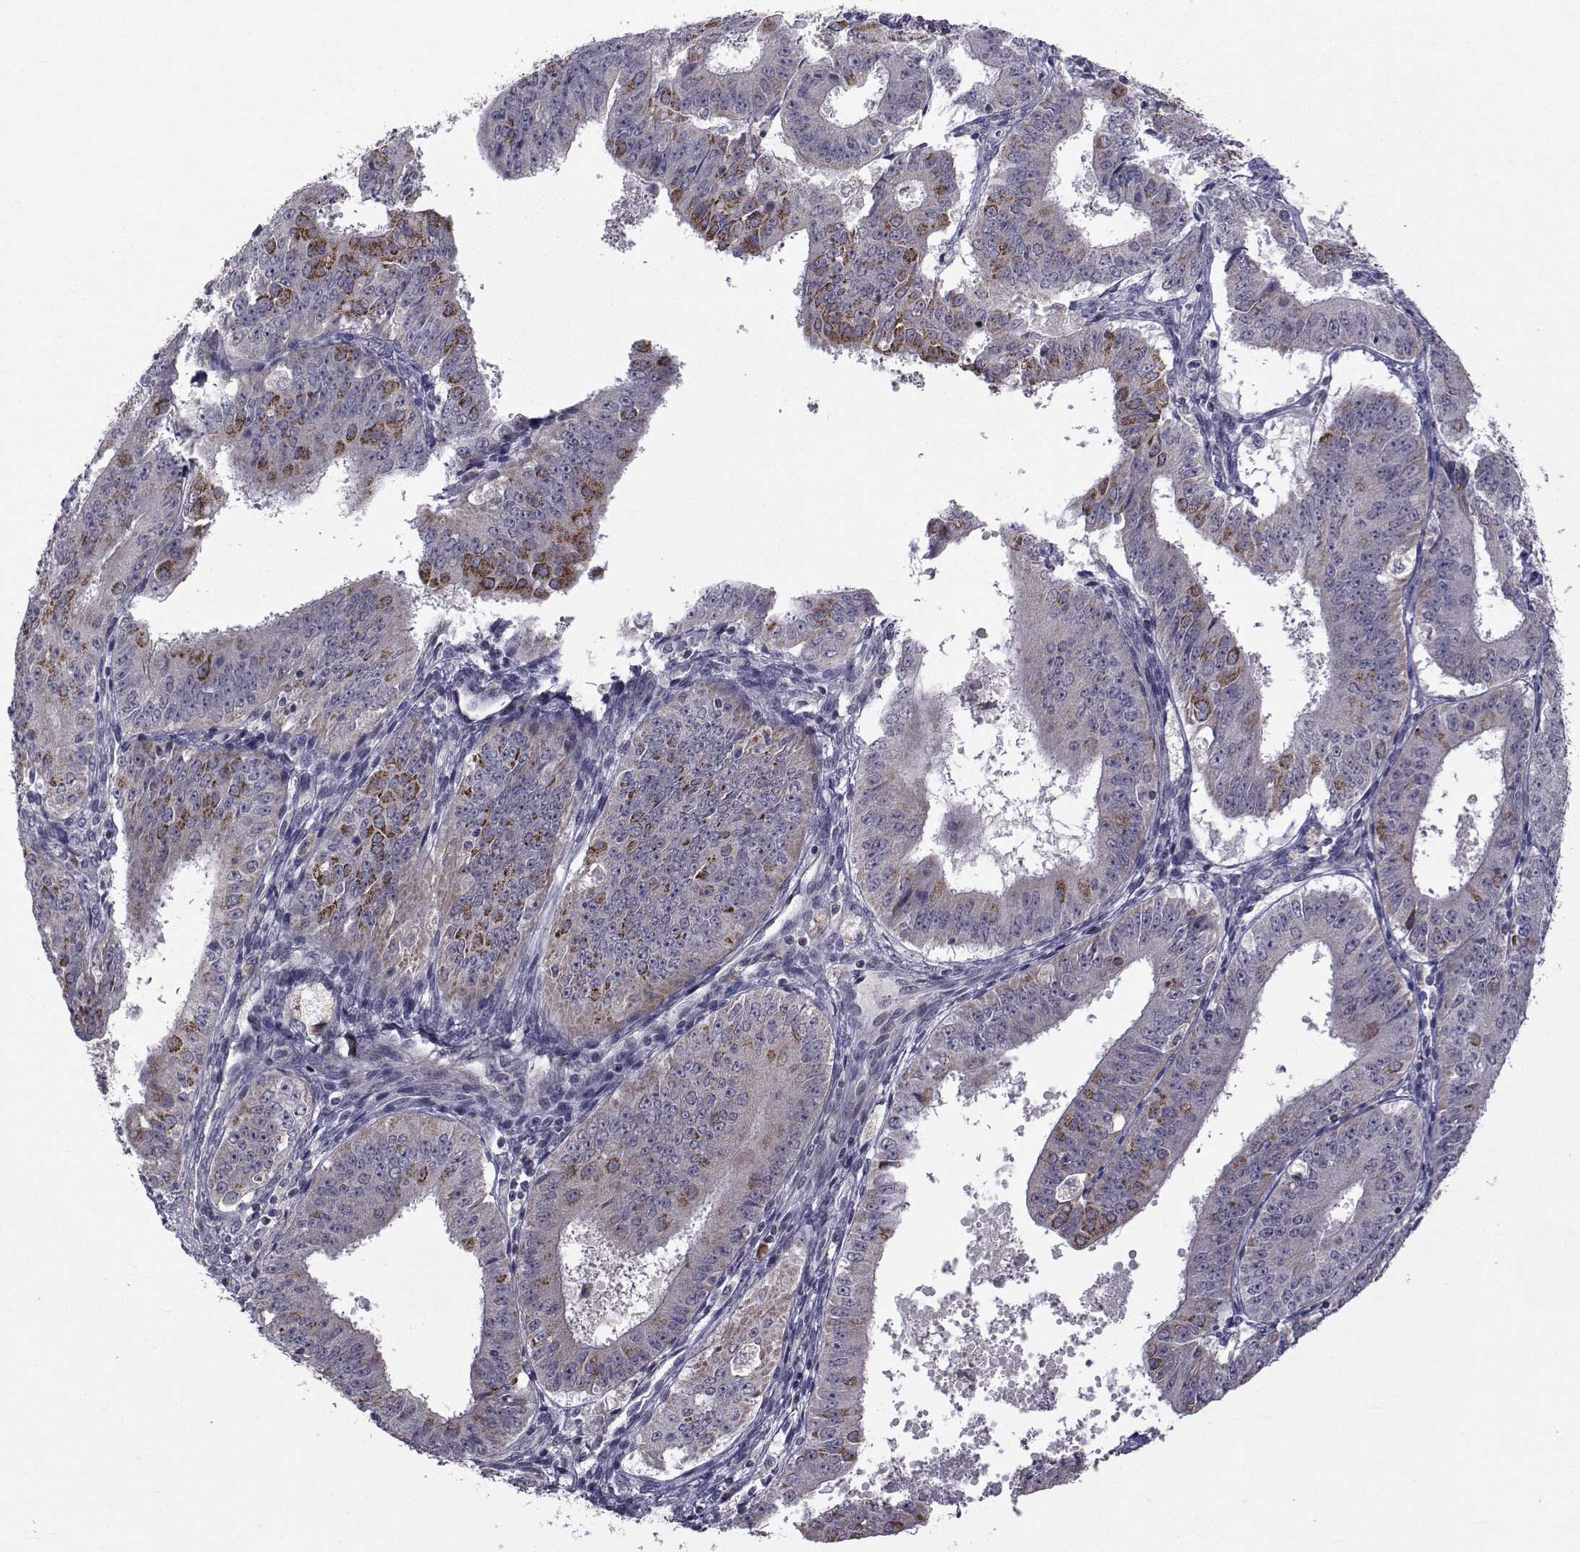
{"staining": {"intensity": "moderate", "quantity": "<25%", "location": "cytoplasmic/membranous"}, "tissue": "ovarian cancer", "cell_type": "Tumor cells", "image_type": "cancer", "snomed": [{"axis": "morphology", "description": "Carcinoma, endometroid"}, {"axis": "topography", "description": "Ovary"}], "caption": "Tumor cells display low levels of moderate cytoplasmic/membranous staining in about <25% of cells in endometroid carcinoma (ovarian). The protein is shown in brown color, while the nuclei are stained blue.", "gene": "FDXR", "patient": {"sex": "female", "age": 42}}